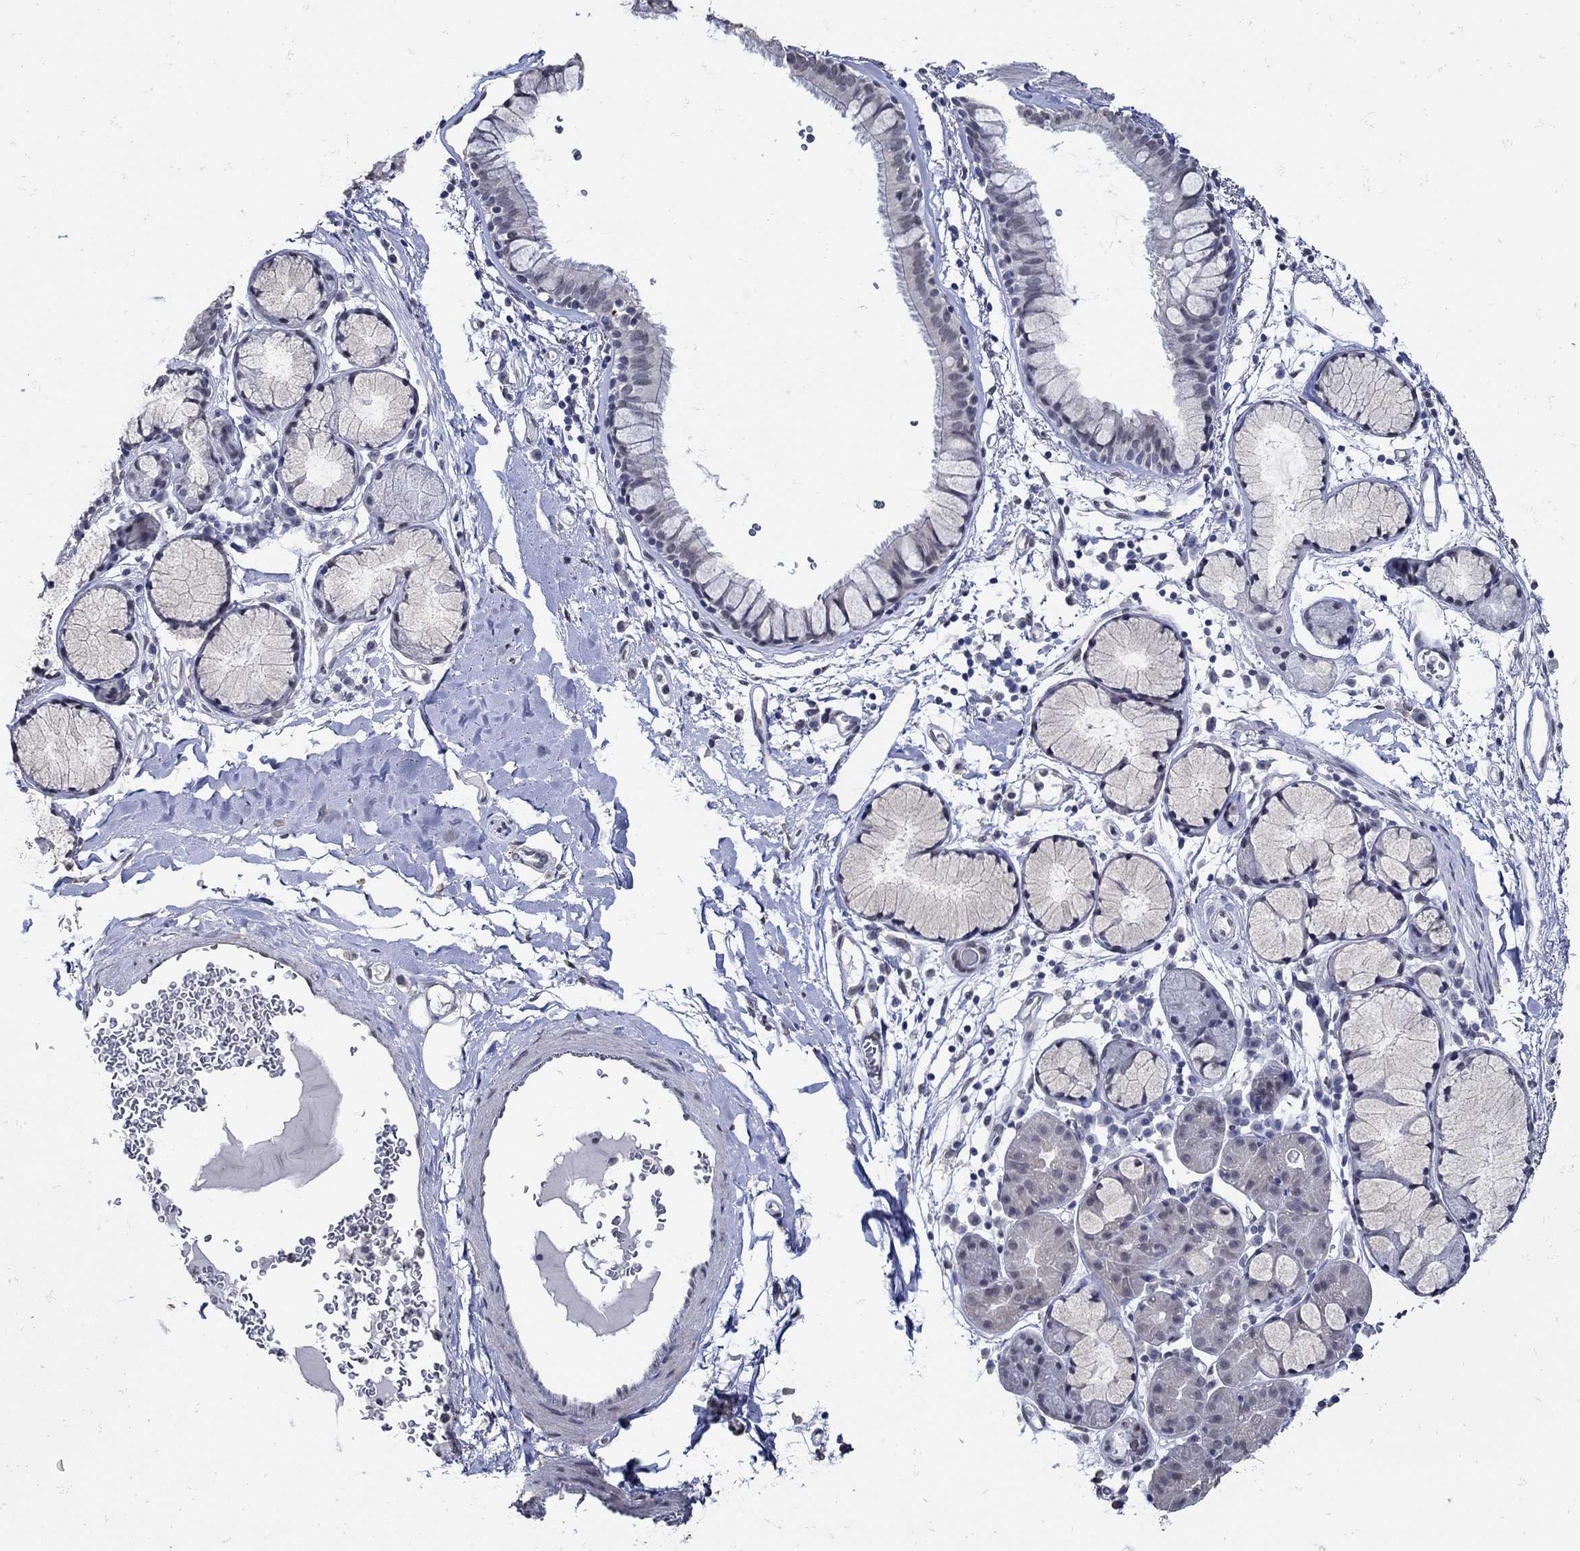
{"staining": {"intensity": "negative", "quantity": "none", "location": "none"}, "tissue": "bronchus", "cell_type": "Respiratory epithelial cells", "image_type": "normal", "snomed": [{"axis": "morphology", "description": "Normal tissue, NOS"}, {"axis": "morphology", "description": "Squamous cell carcinoma, NOS"}, {"axis": "topography", "description": "Cartilage tissue"}, {"axis": "topography", "description": "Bronchus"}], "caption": "A high-resolution histopathology image shows IHC staining of normal bronchus, which reveals no significant staining in respiratory epithelial cells.", "gene": "KCNN3", "patient": {"sex": "male", "age": 72}}